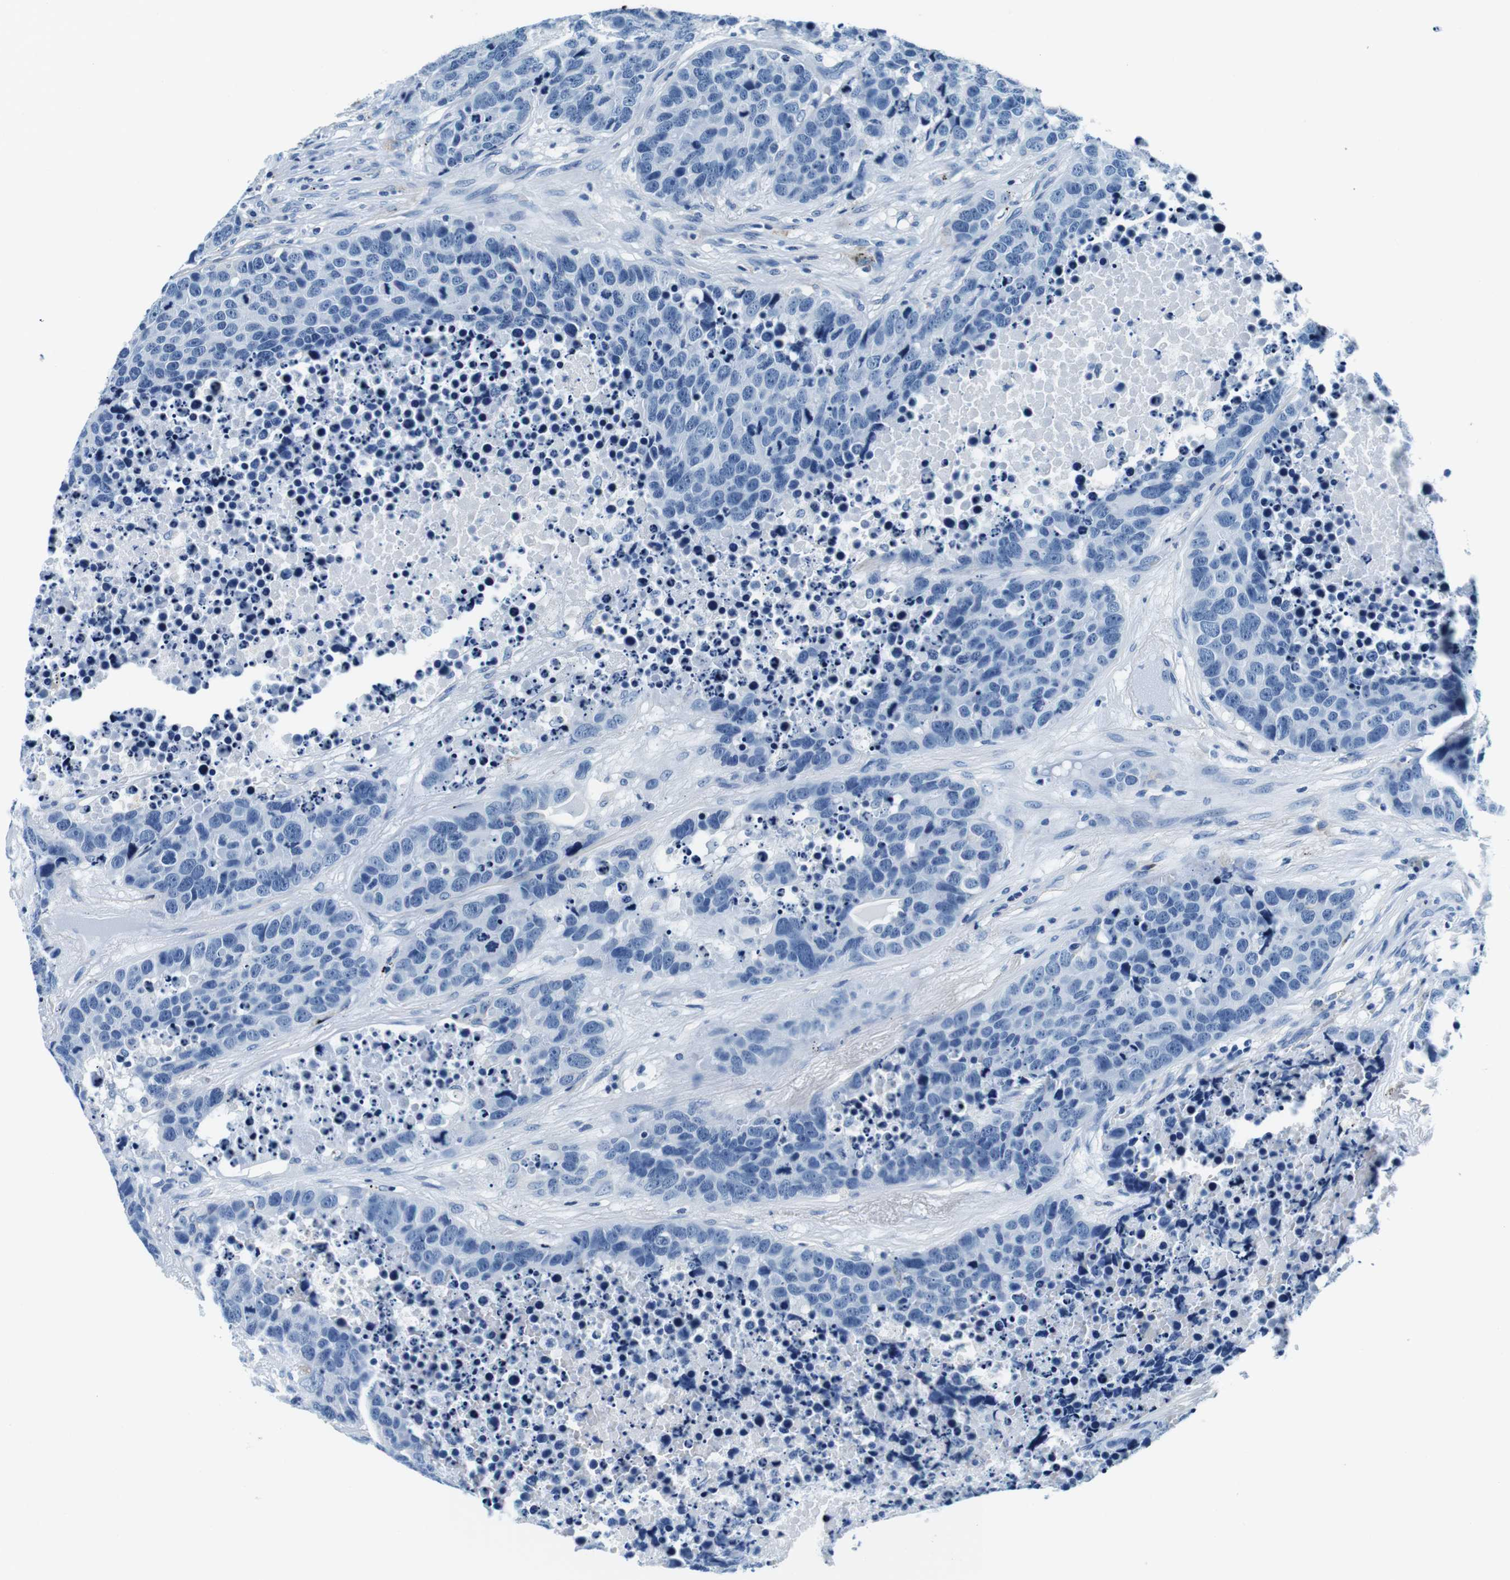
{"staining": {"intensity": "negative", "quantity": "none", "location": "none"}, "tissue": "carcinoid", "cell_type": "Tumor cells", "image_type": "cancer", "snomed": [{"axis": "morphology", "description": "Carcinoid, malignant, NOS"}, {"axis": "topography", "description": "Lung"}], "caption": "Carcinoid (malignant) stained for a protein using immunohistochemistry (IHC) demonstrates no staining tumor cells.", "gene": "HLA-DRB1", "patient": {"sex": "male", "age": 60}}